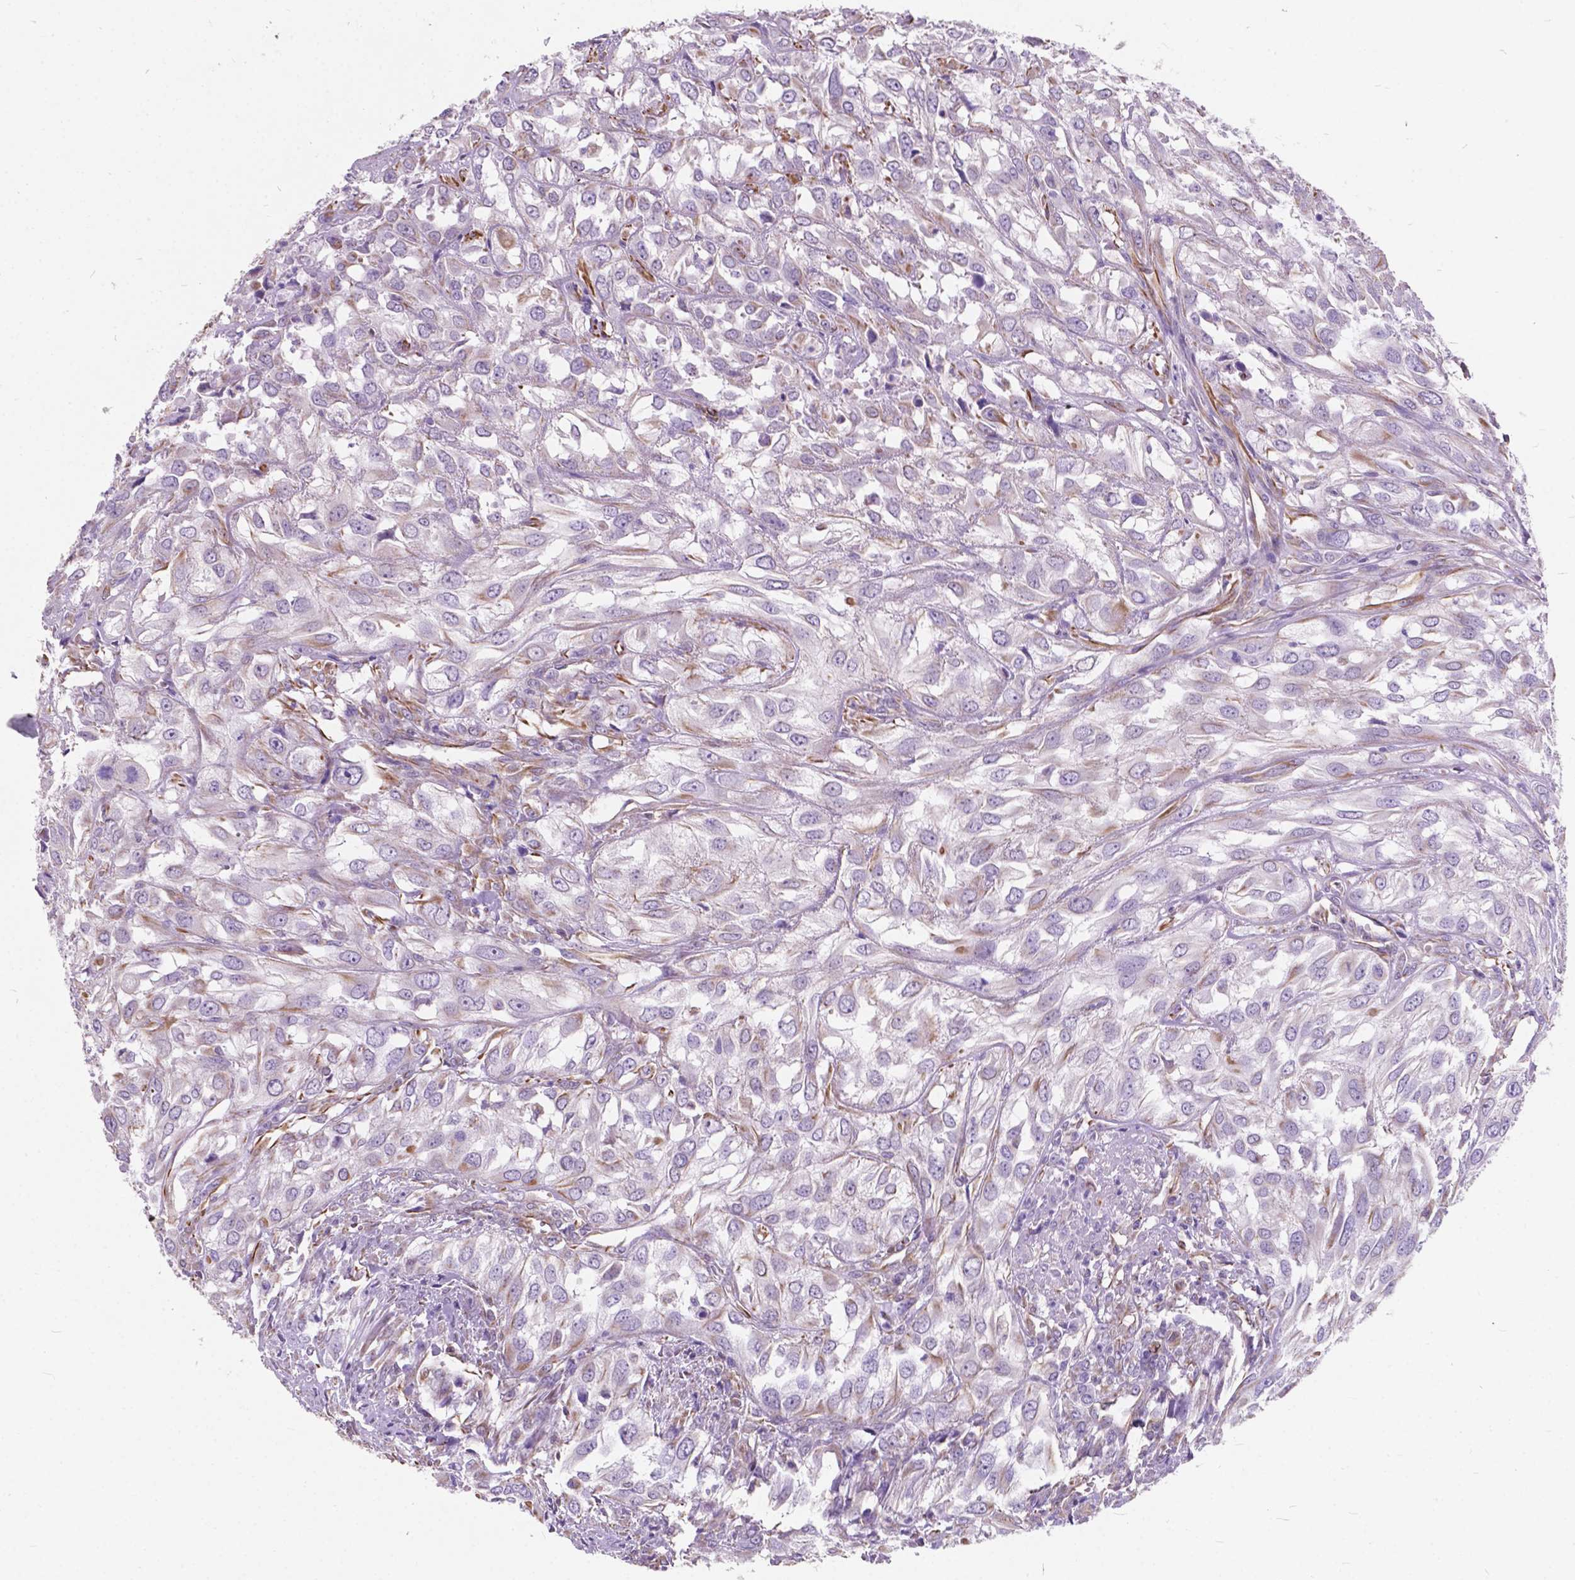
{"staining": {"intensity": "negative", "quantity": "none", "location": "none"}, "tissue": "urothelial cancer", "cell_type": "Tumor cells", "image_type": "cancer", "snomed": [{"axis": "morphology", "description": "Urothelial carcinoma, High grade"}, {"axis": "topography", "description": "Urinary bladder"}], "caption": "The image reveals no significant staining in tumor cells of urothelial cancer.", "gene": "AMOT", "patient": {"sex": "male", "age": 67}}